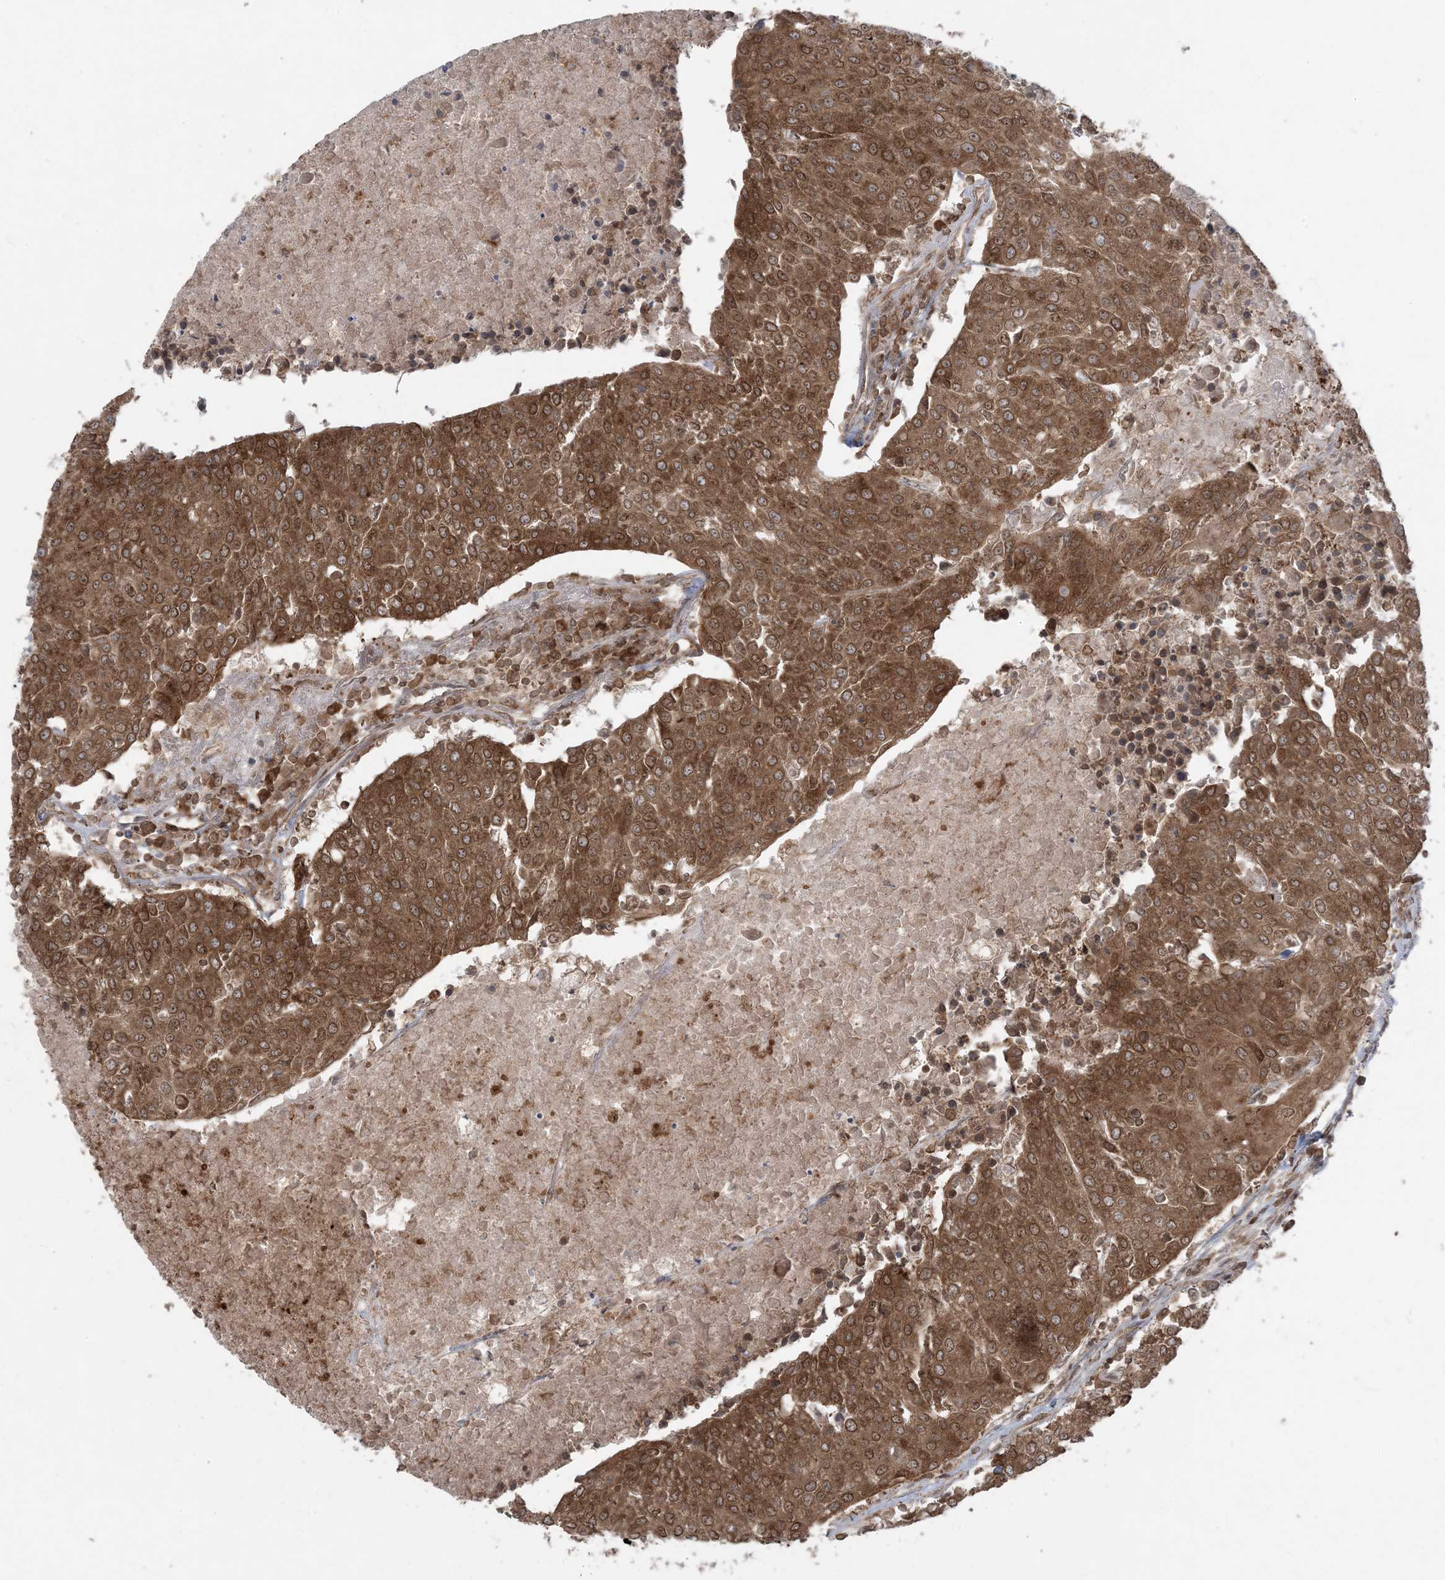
{"staining": {"intensity": "strong", "quantity": ">75%", "location": "cytoplasmic/membranous,nuclear"}, "tissue": "urothelial cancer", "cell_type": "Tumor cells", "image_type": "cancer", "snomed": [{"axis": "morphology", "description": "Urothelial carcinoma, High grade"}, {"axis": "topography", "description": "Urinary bladder"}], "caption": "DAB (3,3'-diaminobenzidine) immunohistochemical staining of urothelial cancer demonstrates strong cytoplasmic/membranous and nuclear protein staining in about >75% of tumor cells.", "gene": "DDX19B", "patient": {"sex": "female", "age": 85}}